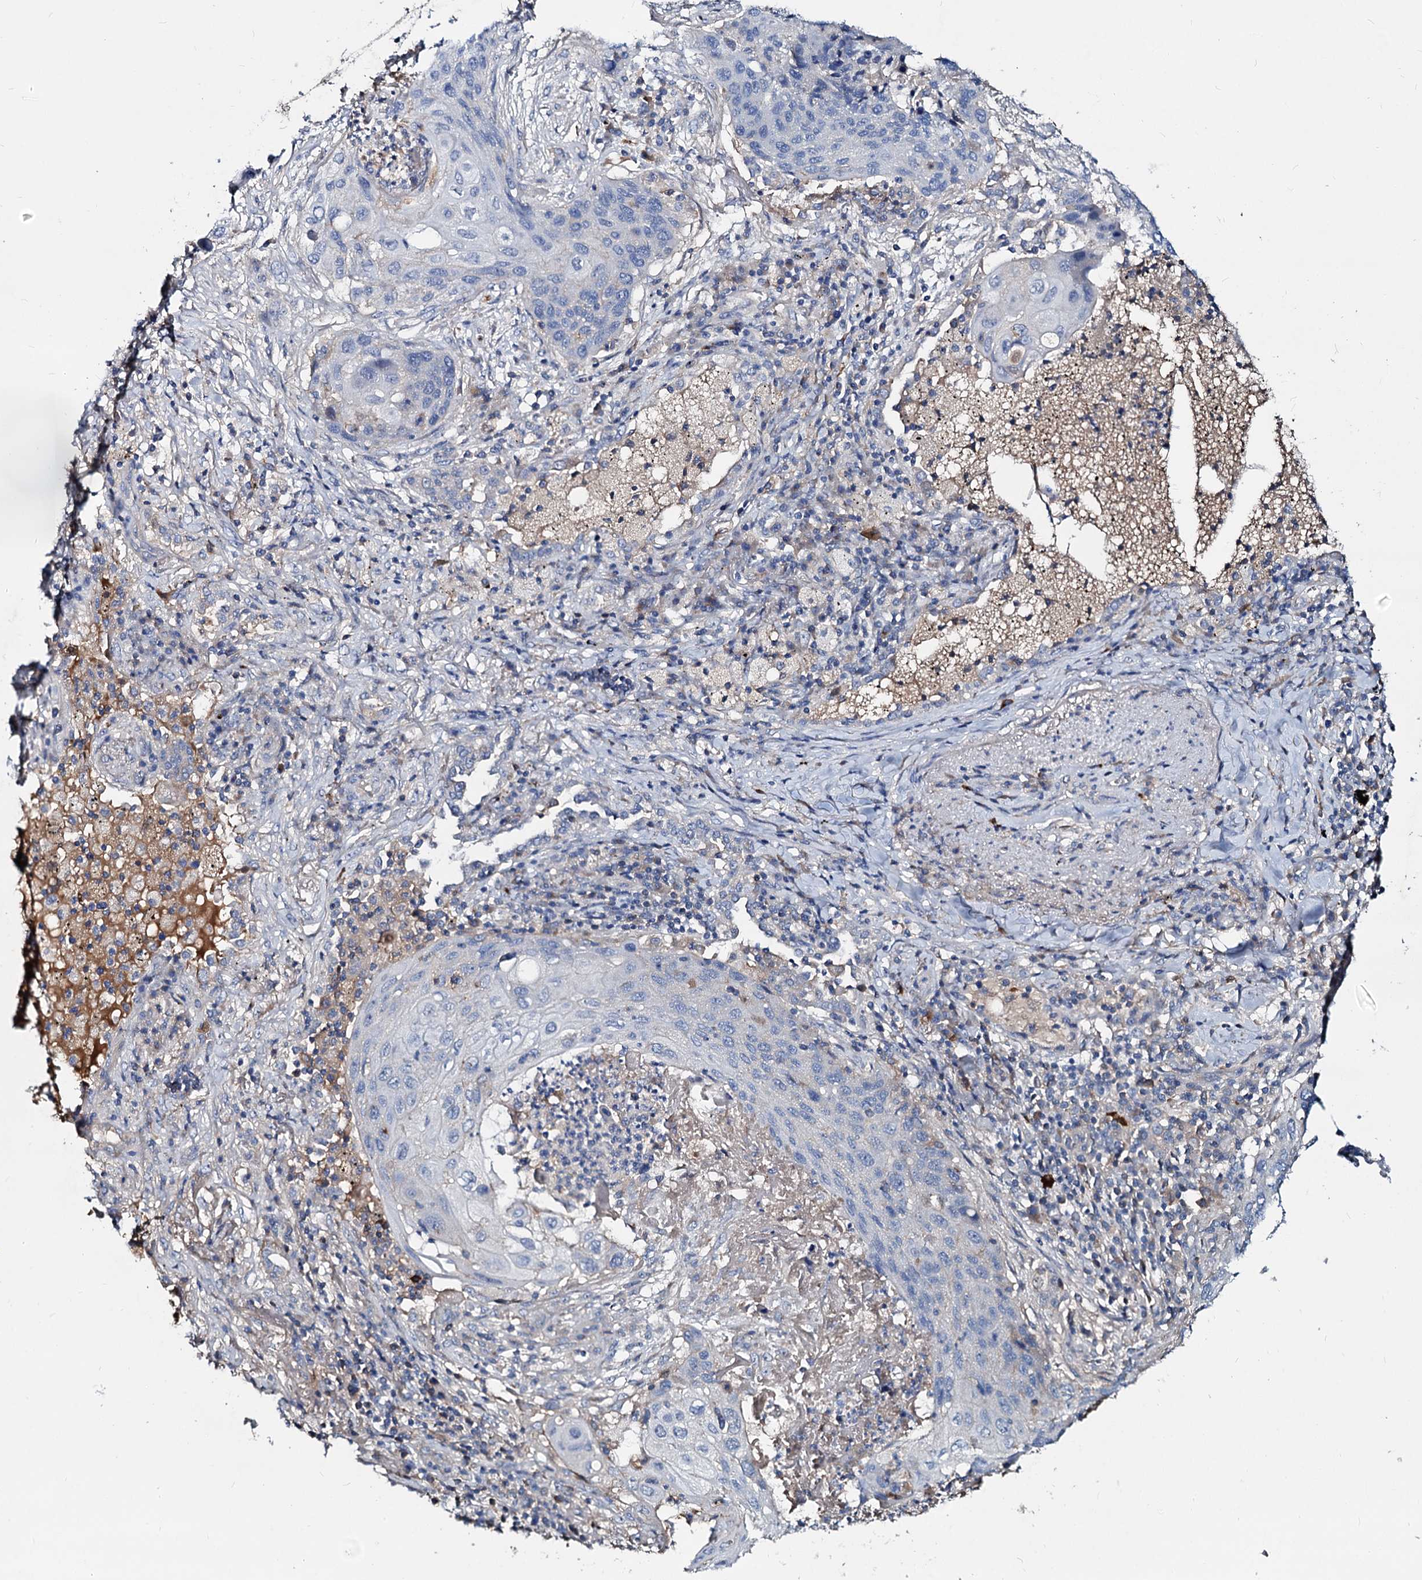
{"staining": {"intensity": "negative", "quantity": "none", "location": "none"}, "tissue": "lung cancer", "cell_type": "Tumor cells", "image_type": "cancer", "snomed": [{"axis": "morphology", "description": "Squamous cell carcinoma, NOS"}, {"axis": "topography", "description": "Lung"}], "caption": "High power microscopy image of an immunohistochemistry (IHC) photomicrograph of lung squamous cell carcinoma, revealing no significant expression in tumor cells.", "gene": "ACY3", "patient": {"sex": "female", "age": 63}}